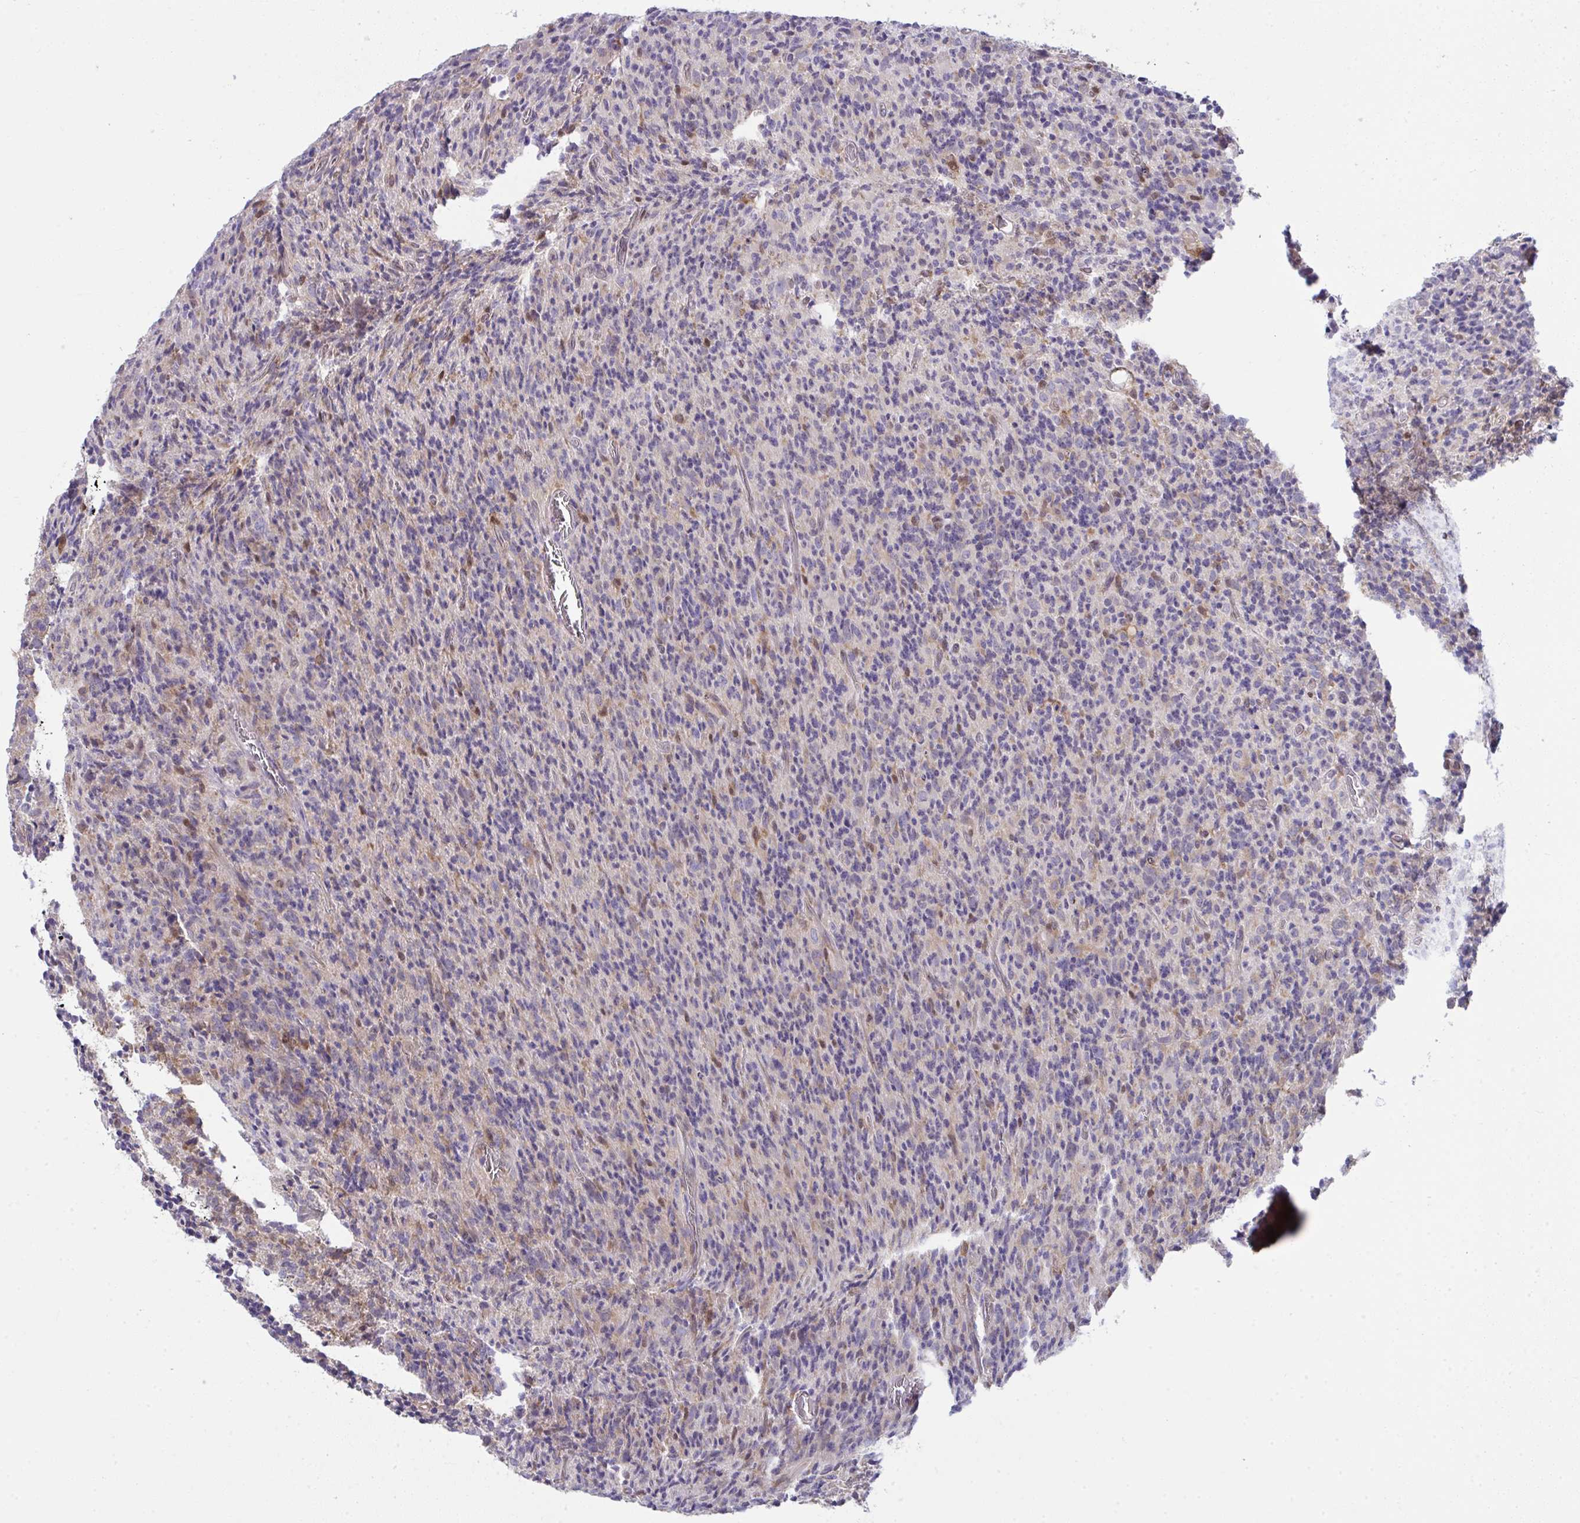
{"staining": {"intensity": "moderate", "quantity": "25%-75%", "location": "cytoplasmic/membranous"}, "tissue": "glioma", "cell_type": "Tumor cells", "image_type": "cancer", "snomed": [{"axis": "morphology", "description": "Glioma, malignant, High grade"}, {"axis": "topography", "description": "Brain"}], "caption": "Protein staining exhibits moderate cytoplasmic/membranous positivity in about 25%-75% of tumor cells in glioma.", "gene": "ALDH16A1", "patient": {"sex": "male", "age": 76}}